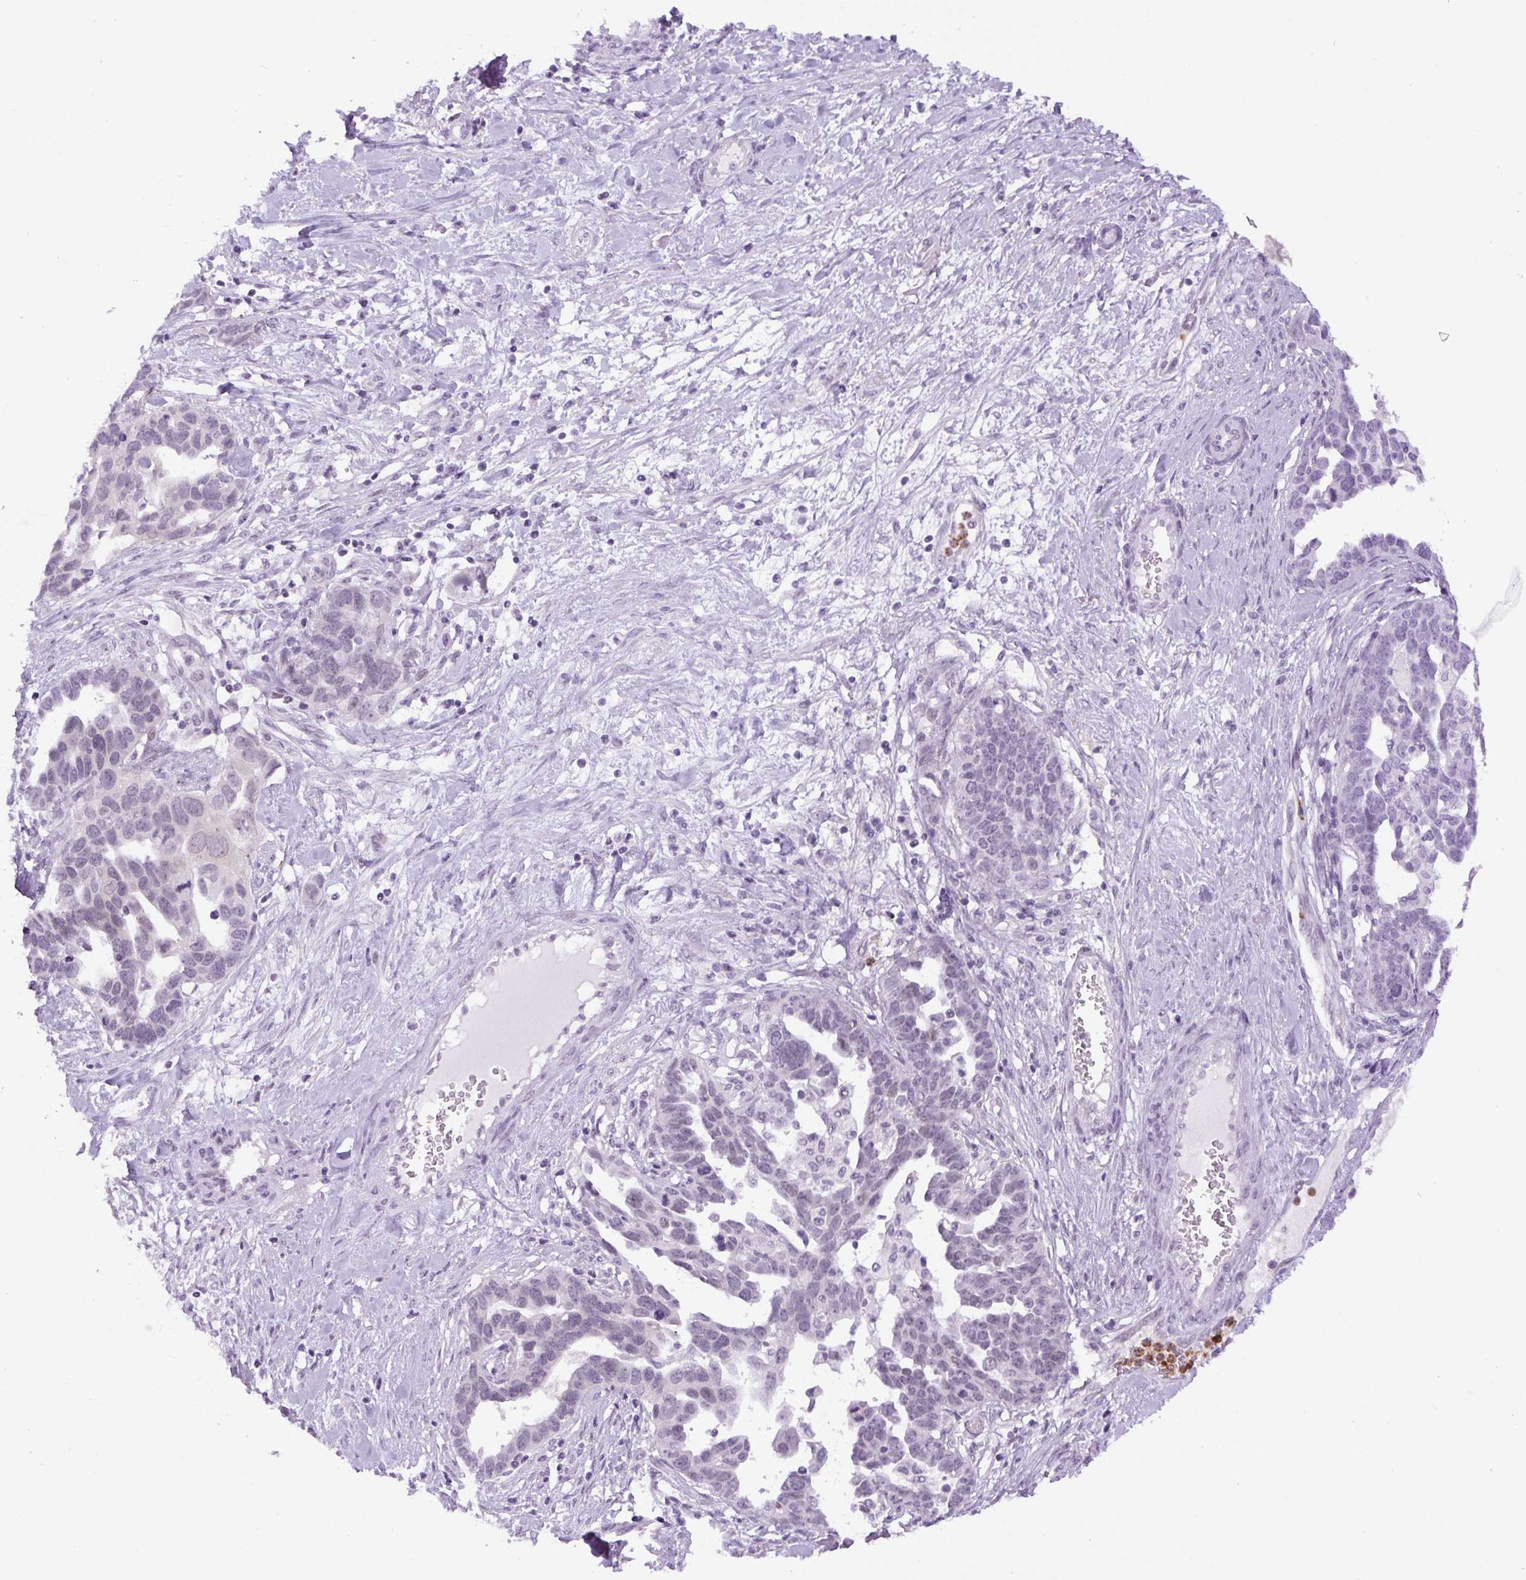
{"staining": {"intensity": "negative", "quantity": "none", "location": "none"}, "tissue": "ovarian cancer", "cell_type": "Tumor cells", "image_type": "cancer", "snomed": [{"axis": "morphology", "description": "Cystadenocarcinoma, serous, NOS"}, {"axis": "topography", "description": "Ovary"}], "caption": "Micrograph shows no significant protein positivity in tumor cells of serous cystadenocarcinoma (ovarian). (DAB immunohistochemistry with hematoxylin counter stain).", "gene": "RHBDD2", "patient": {"sex": "female", "age": 54}}